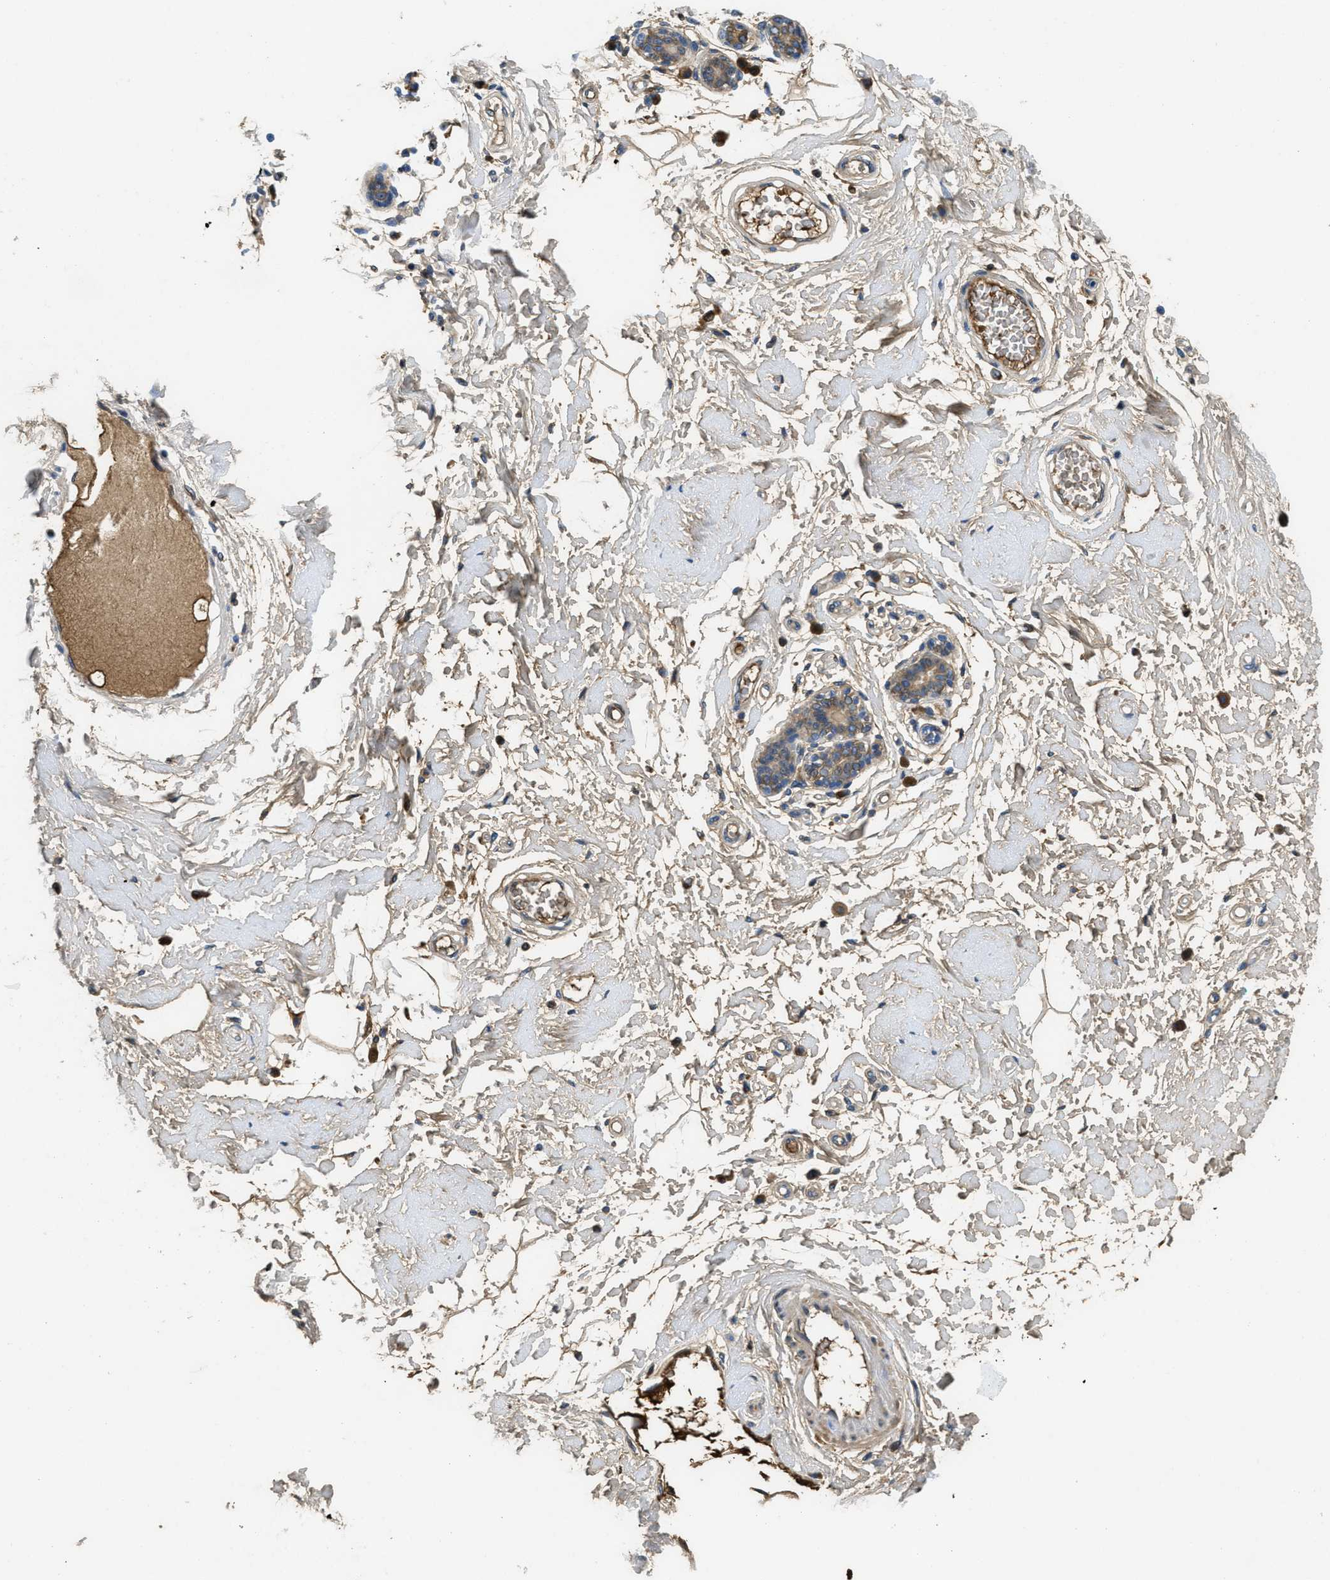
{"staining": {"intensity": "negative", "quantity": "none", "location": "none"}, "tissue": "breast", "cell_type": "Adipocytes", "image_type": "normal", "snomed": [{"axis": "morphology", "description": "Normal tissue, NOS"}, {"axis": "morphology", "description": "Lobular carcinoma"}, {"axis": "topography", "description": "Breast"}], "caption": "IHC micrograph of unremarkable human breast stained for a protein (brown), which exhibits no expression in adipocytes.", "gene": "MPDU1", "patient": {"sex": "female", "age": 59}}